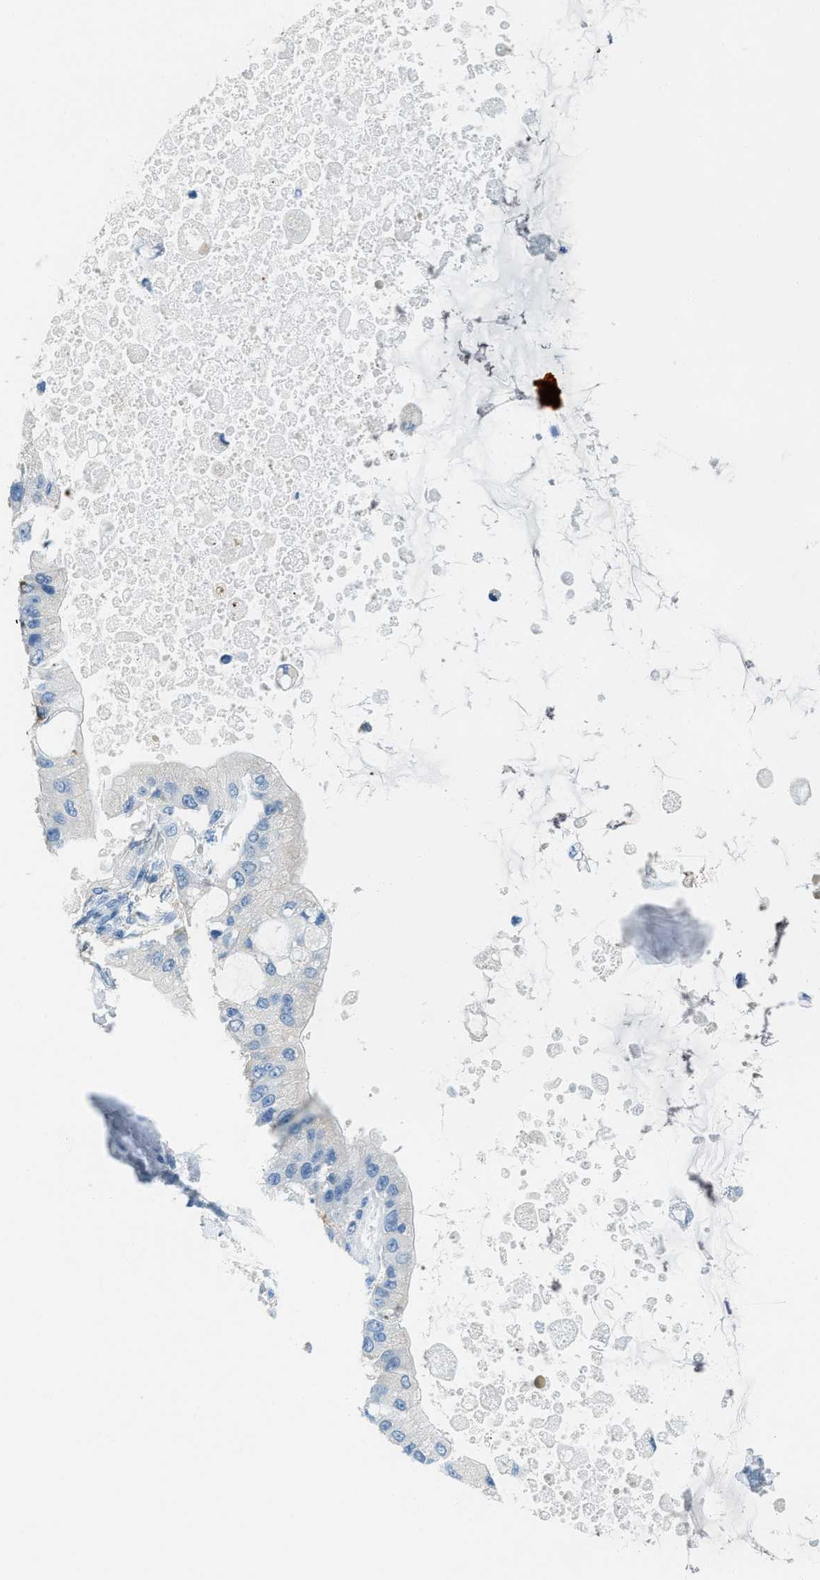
{"staining": {"intensity": "negative", "quantity": "none", "location": "none"}, "tissue": "liver cancer", "cell_type": "Tumor cells", "image_type": "cancer", "snomed": [{"axis": "morphology", "description": "Cholangiocarcinoma"}, {"axis": "topography", "description": "Liver"}], "caption": "Tumor cells show no significant protein expression in cholangiocarcinoma (liver).", "gene": "MATCAP2", "patient": {"sex": "male", "age": 50}}